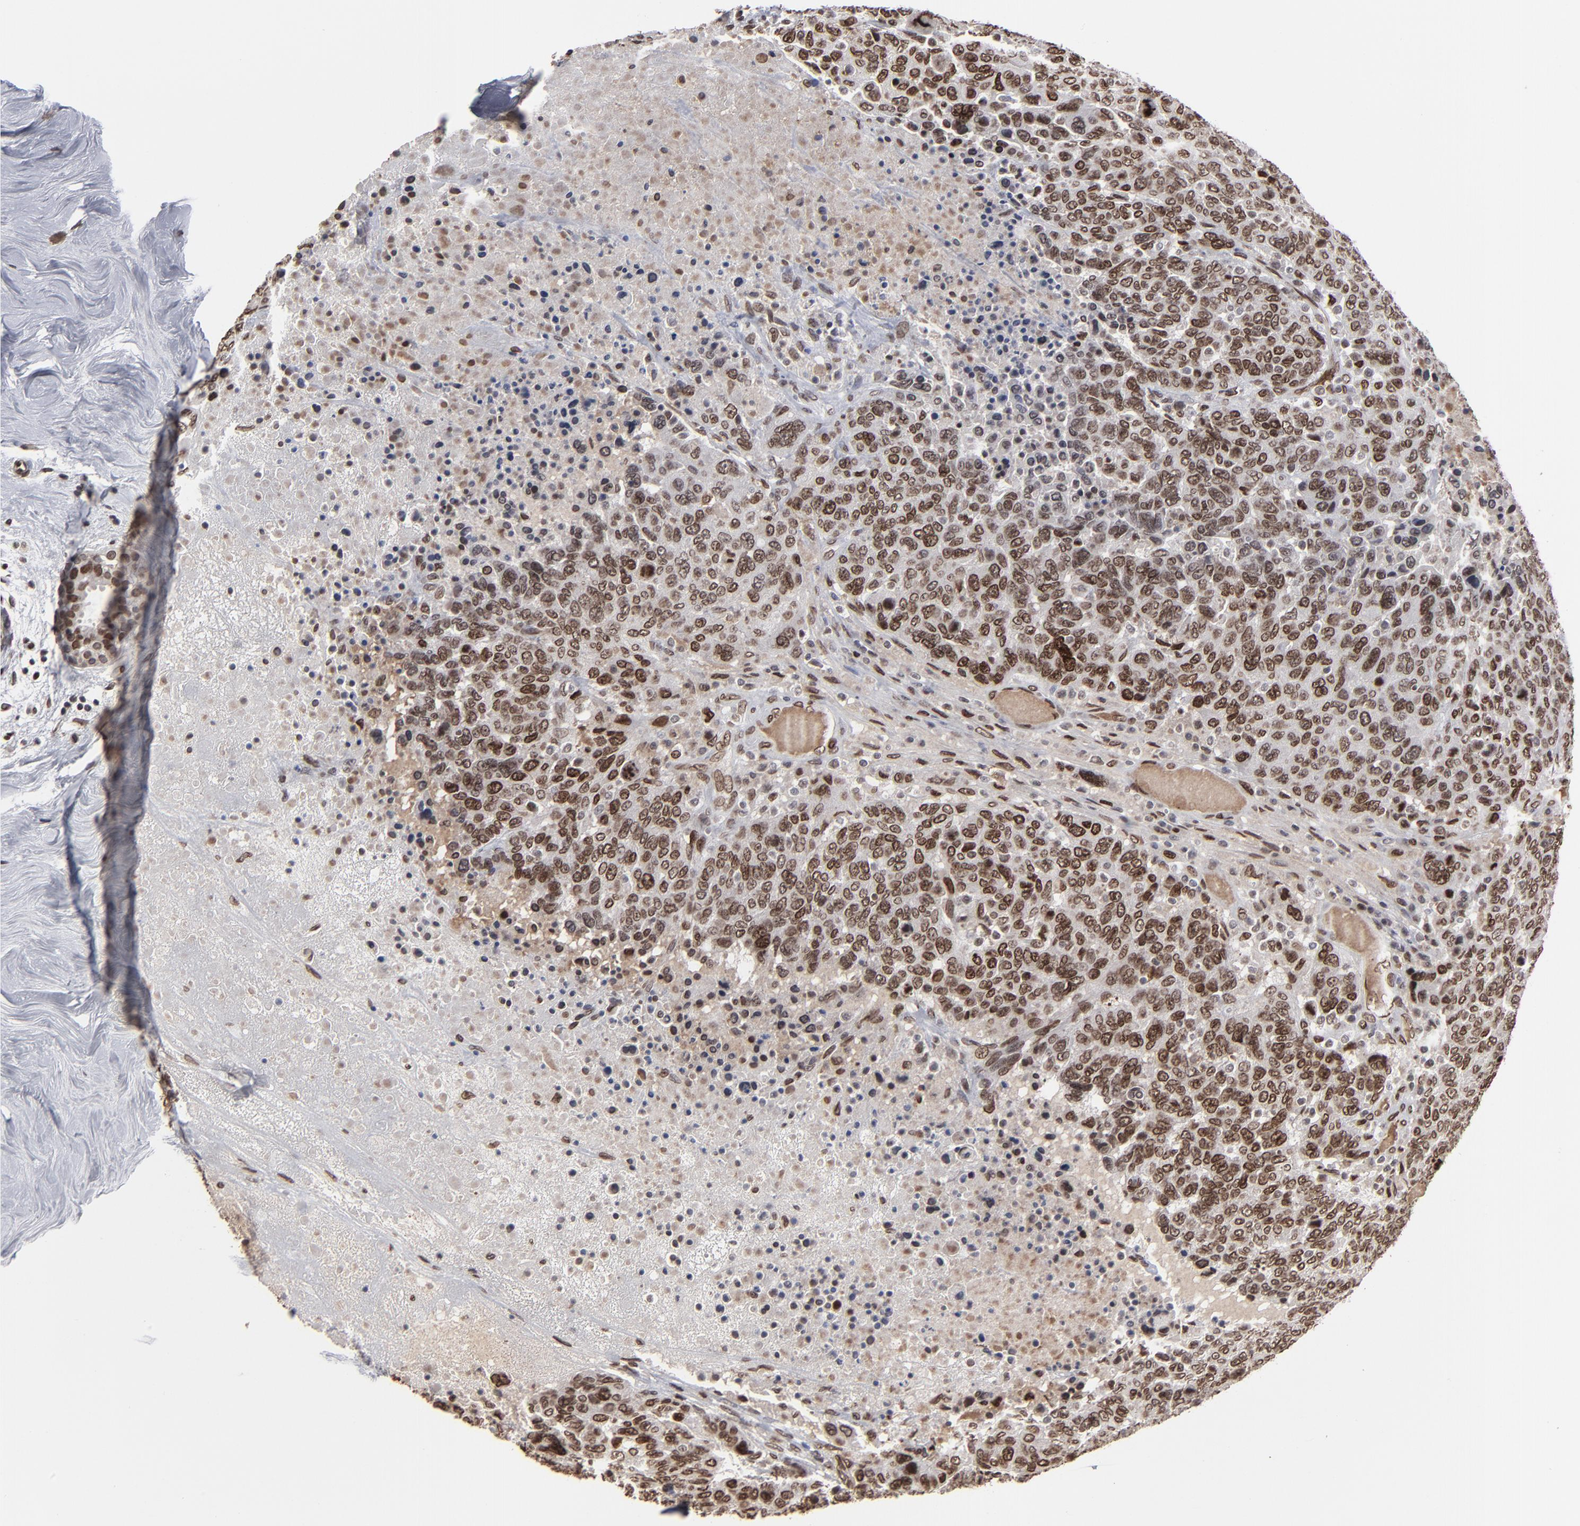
{"staining": {"intensity": "moderate", "quantity": ">75%", "location": "nuclear"}, "tissue": "breast cancer", "cell_type": "Tumor cells", "image_type": "cancer", "snomed": [{"axis": "morphology", "description": "Duct carcinoma"}, {"axis": "topography", "description": "Breast"}], "caption": "Immunohistochemistry of human breast cancer shows medium levels of moderate nuclear expression in approximately >75% of tumor cells.", "gene": "BAZ1A", "patient": {"sex": "female", "age": 37}}